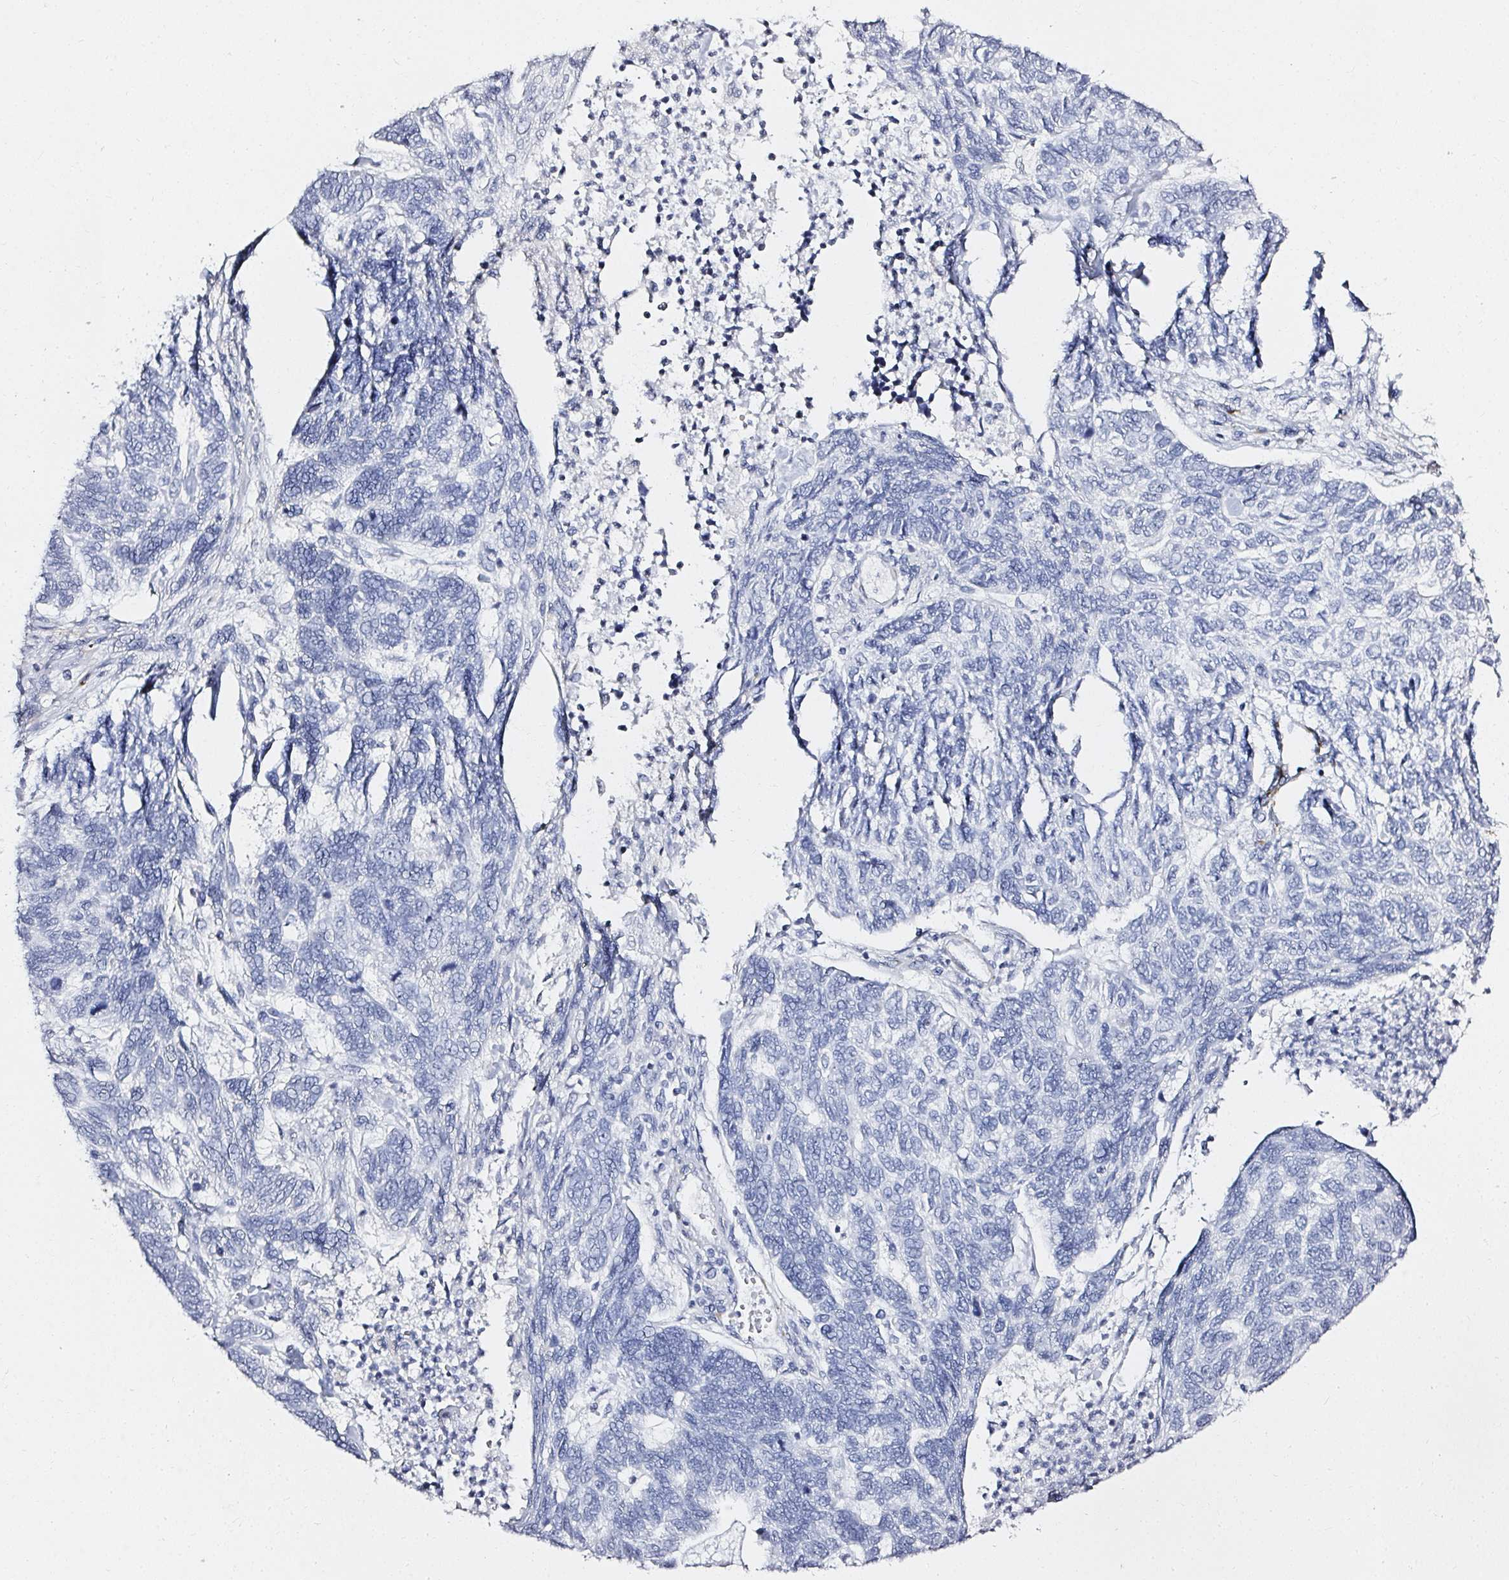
{"staining": {"intensity": "negative", "quantity": "none", "location": "none"}, "tissue": "skin cancer", "cell_type": "Tumor cells", "image_type": "cancer", "snomed": [{"axis": "morphology", "description": "Basal cell carcinoma"}, {"axis": "topography", "description": "Skin"}], "caption": "Image shows no significant protein expression in tumor cells of skin basal cell carcinoma. (DAB (3,3'-diaminobenzidine) immunohistochemistry with hematoxylin counter stain).", "gene": "ACAN", "patient": {"sex": "female", "age": 65}}